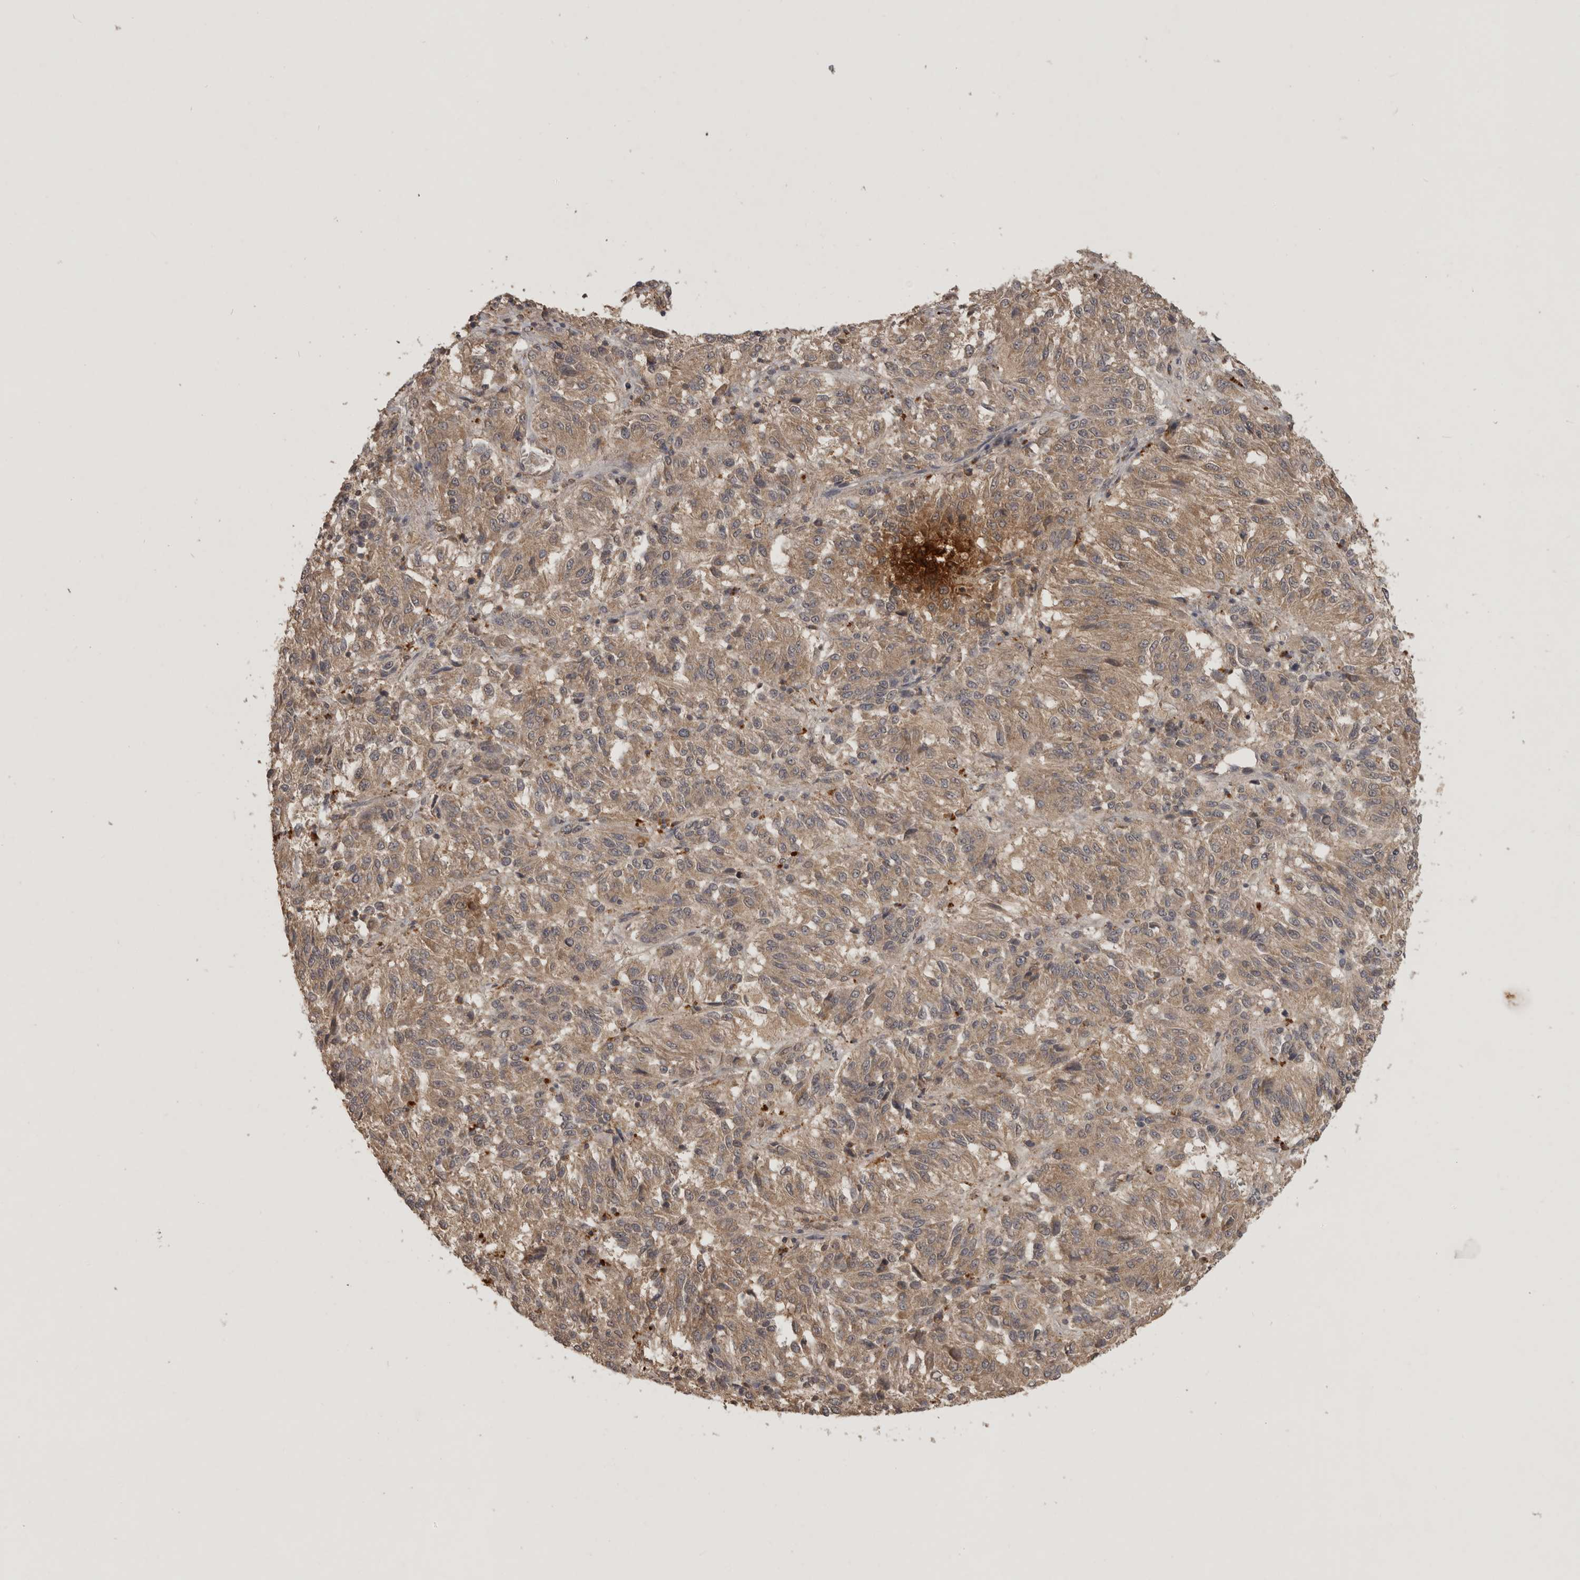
{"staining": {"intensity": "moderate", "quantity": ">75%", "location": "cytoplasmic/membranous"}, "tissue": "melanoma", "cell_type": "Tumor cells", "image_type": "cancer", "snomed": [{"axis": "morphology", "description": "Malignant melanoma, Metastatic site"}, {"axis": "topography", "description": "Lung"}], "caption": "Melanoma stained with DAB (3,3'-diaminobenzidine) immunohistochemistry (IHC) displays medium levels of moderate cytoplasmic/membranous positivity in approximately >75% of tumor cells.", "gene": "ADAMTS4", "patient": {"sex": "male", "age": 64}}